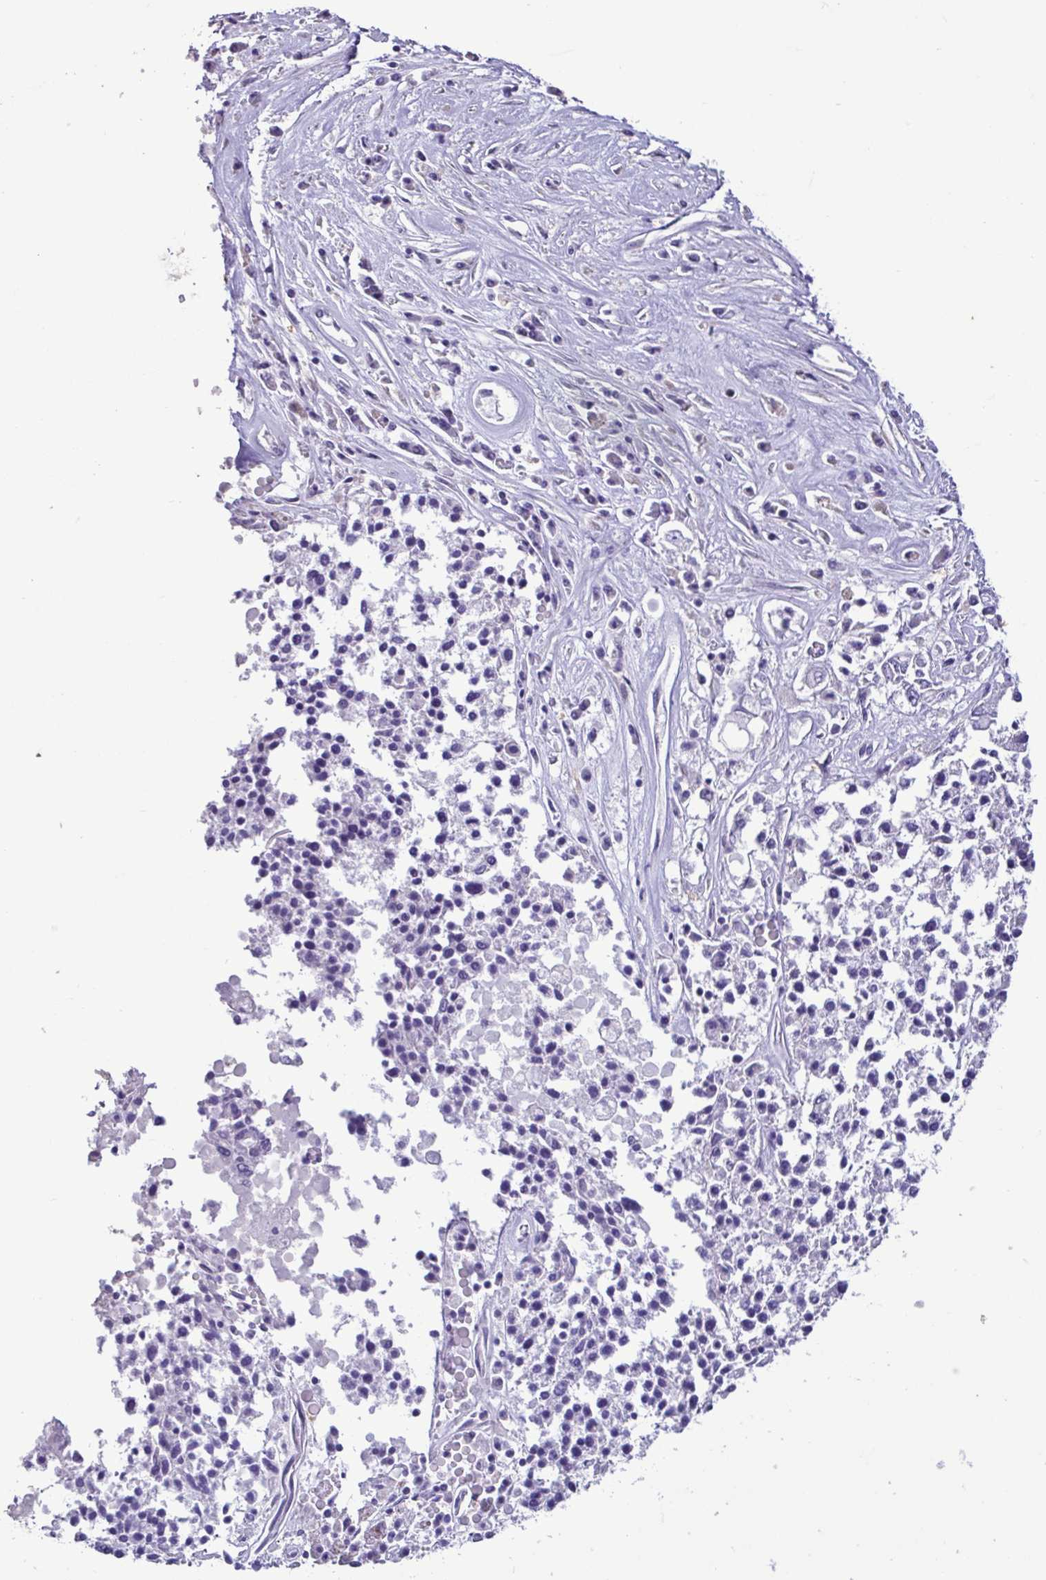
{"staining": {"intensity": "negative", "quantity": "none", "location": "none"}, "tissue": "ovarian cancer", "cell_type": "Tumor cells", "image_type": "cancer", "snomed": [{"axis": "morphology", "description": "Carcinoma, endometroid"}, {"axis": "topography", "description": "Ovary"}], "caption": "Immunohistochemical staining of human endometroid carcinoma (ovarian) exhibits no significant staining in tumor cells.", "gene": "PLA2G4E", "patient": {"sex": "female", "age": 62}}